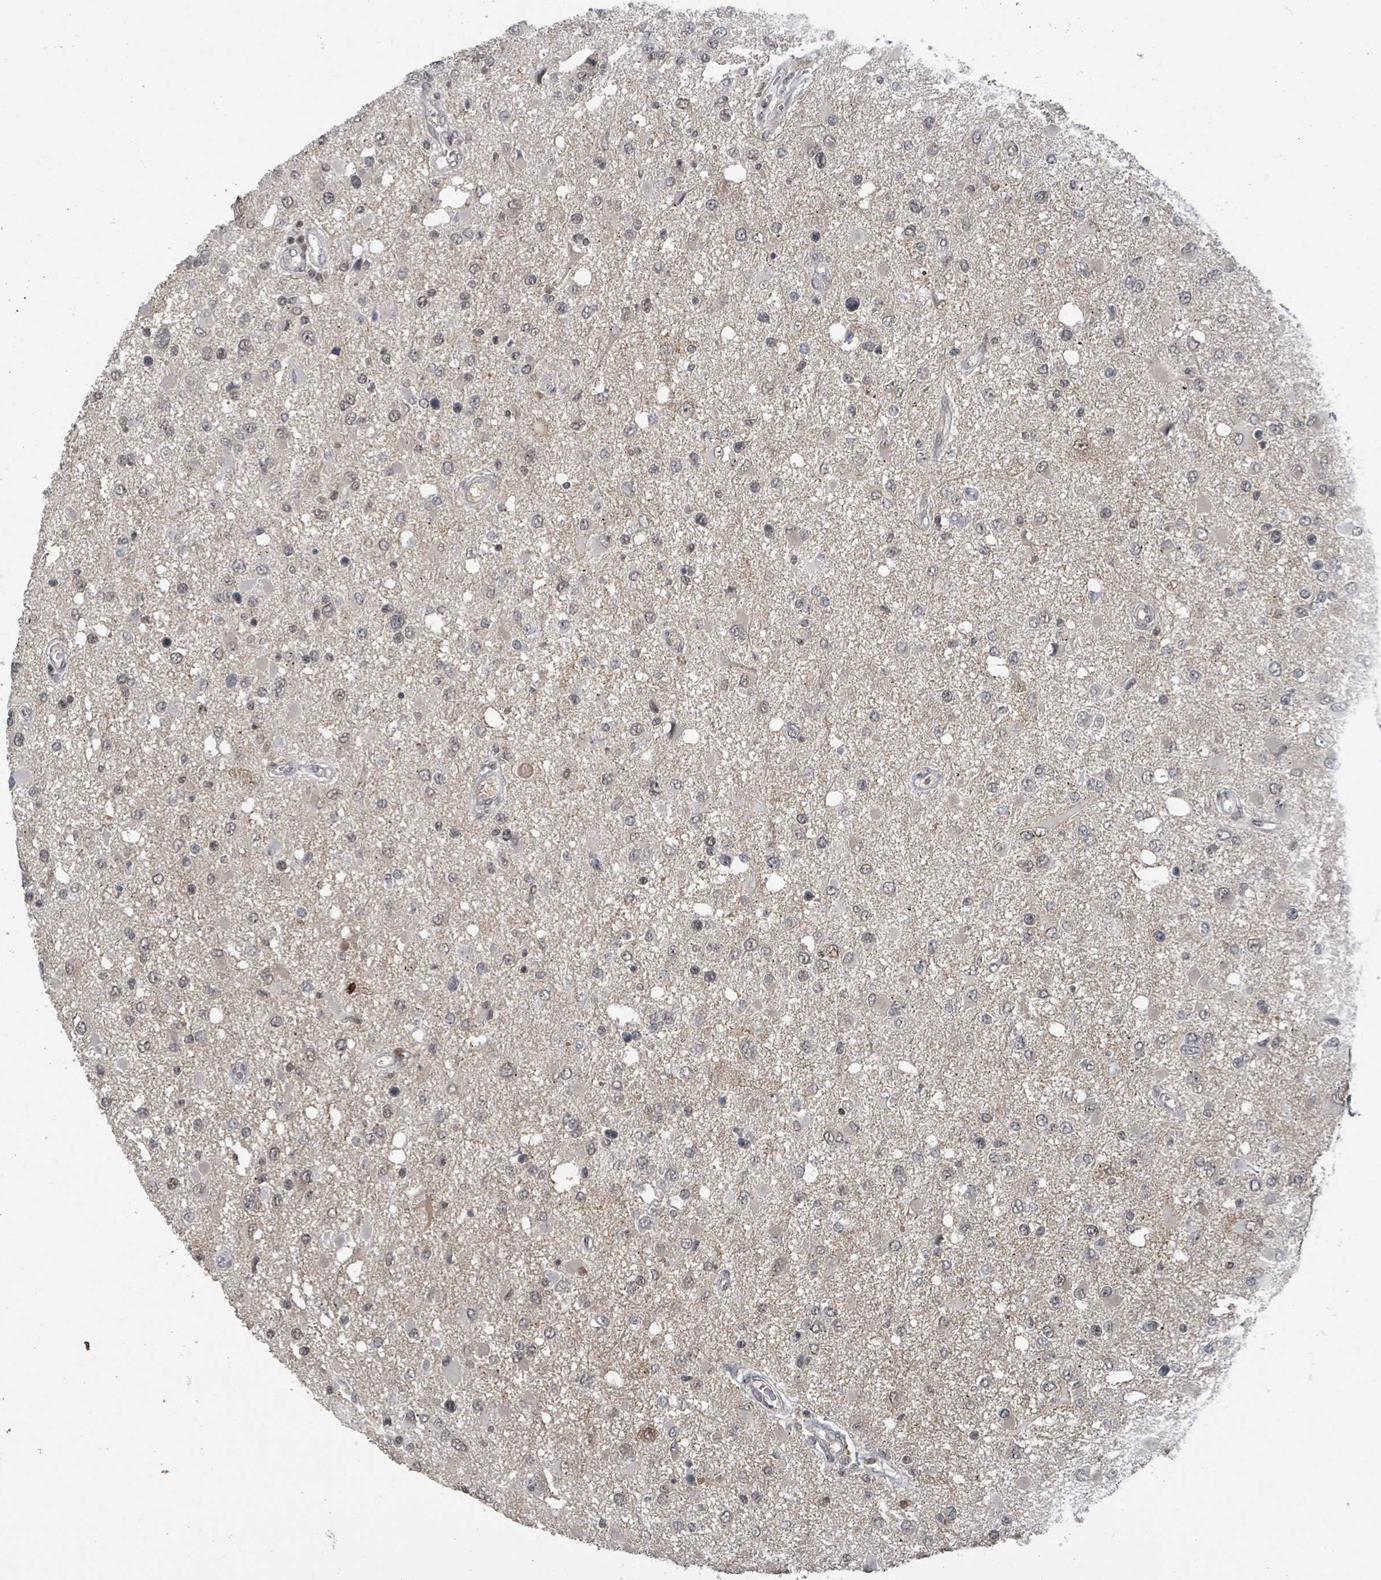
{"staining": {"intensity": "weak", "quantity": "25%-75%", "location": "nuclear"}, "tissue": "glioma", "cell_type": "Tumor cells", "image_type": "cancer", "snomed": [{"axis": "morphology", "description": "Glioma, malignant, High grade"}, {"axis": "topography", "description": "Brain"}], "caption": "Malignant high-grade glioma stained with DAB immunohistochemistry demonstrates low levels of weak nuclear staining in approximately 25%-75% of tumor cells.", "gene": "ZBTB14", "patient": {"sex": "male", "age": 53}}